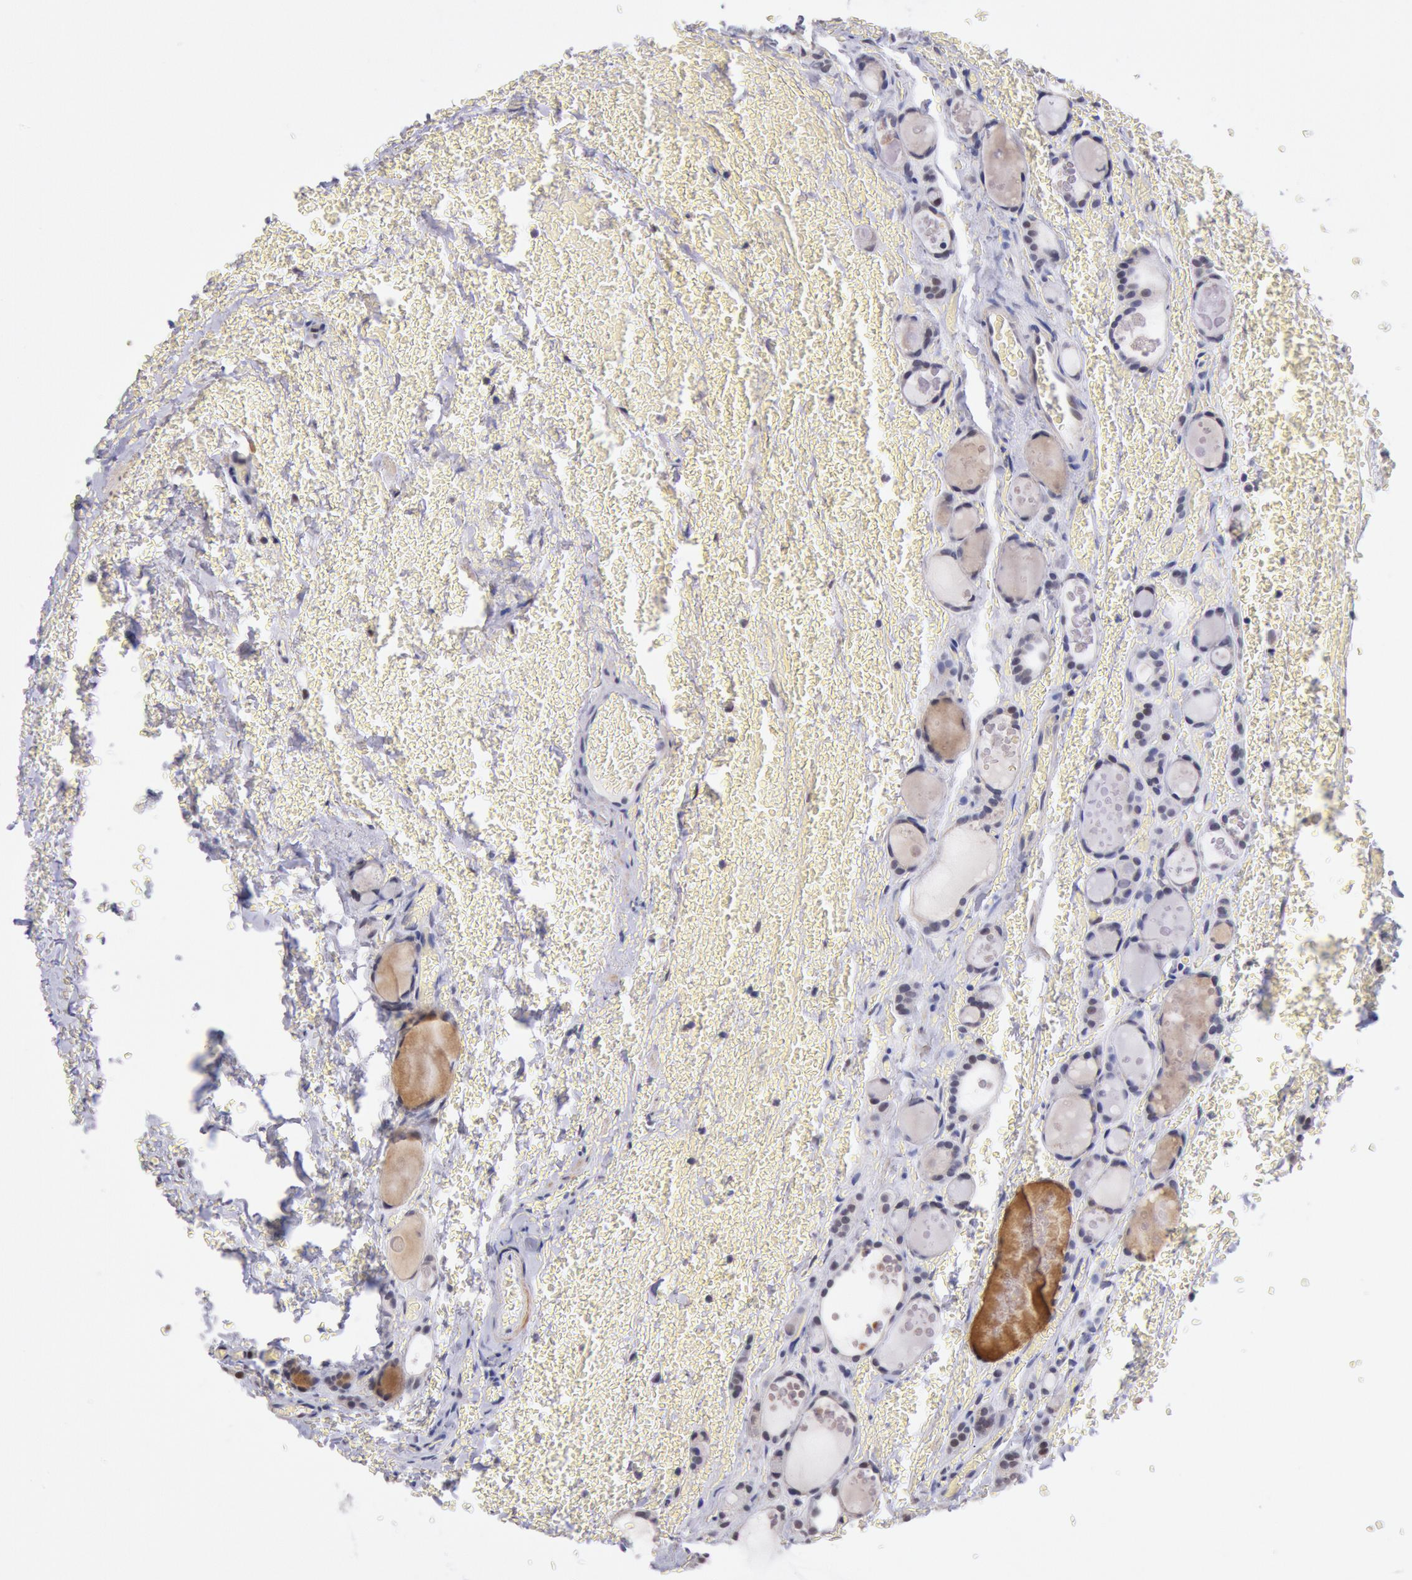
{"staining": {"intensity": "negative", "quantity": "none", "location": "none"}, "tissue": "thyroid cancer", "cell_type": "Tumor cells", "image_type": "cancer", "snomed": [{"axis": "morphology", "description": "Follicular adenoma carcinoma, NOS"}, {"axis": "topography", "description": "Thyroid gland"}], "caption": "Follicular adenoma carcinoma (thyroid) stained for a protein using immunohistochemistry (IHC) reveals no staining tumor cells.", "gene": "MYH7", "patient": {"sex": "female", "age": 71}}